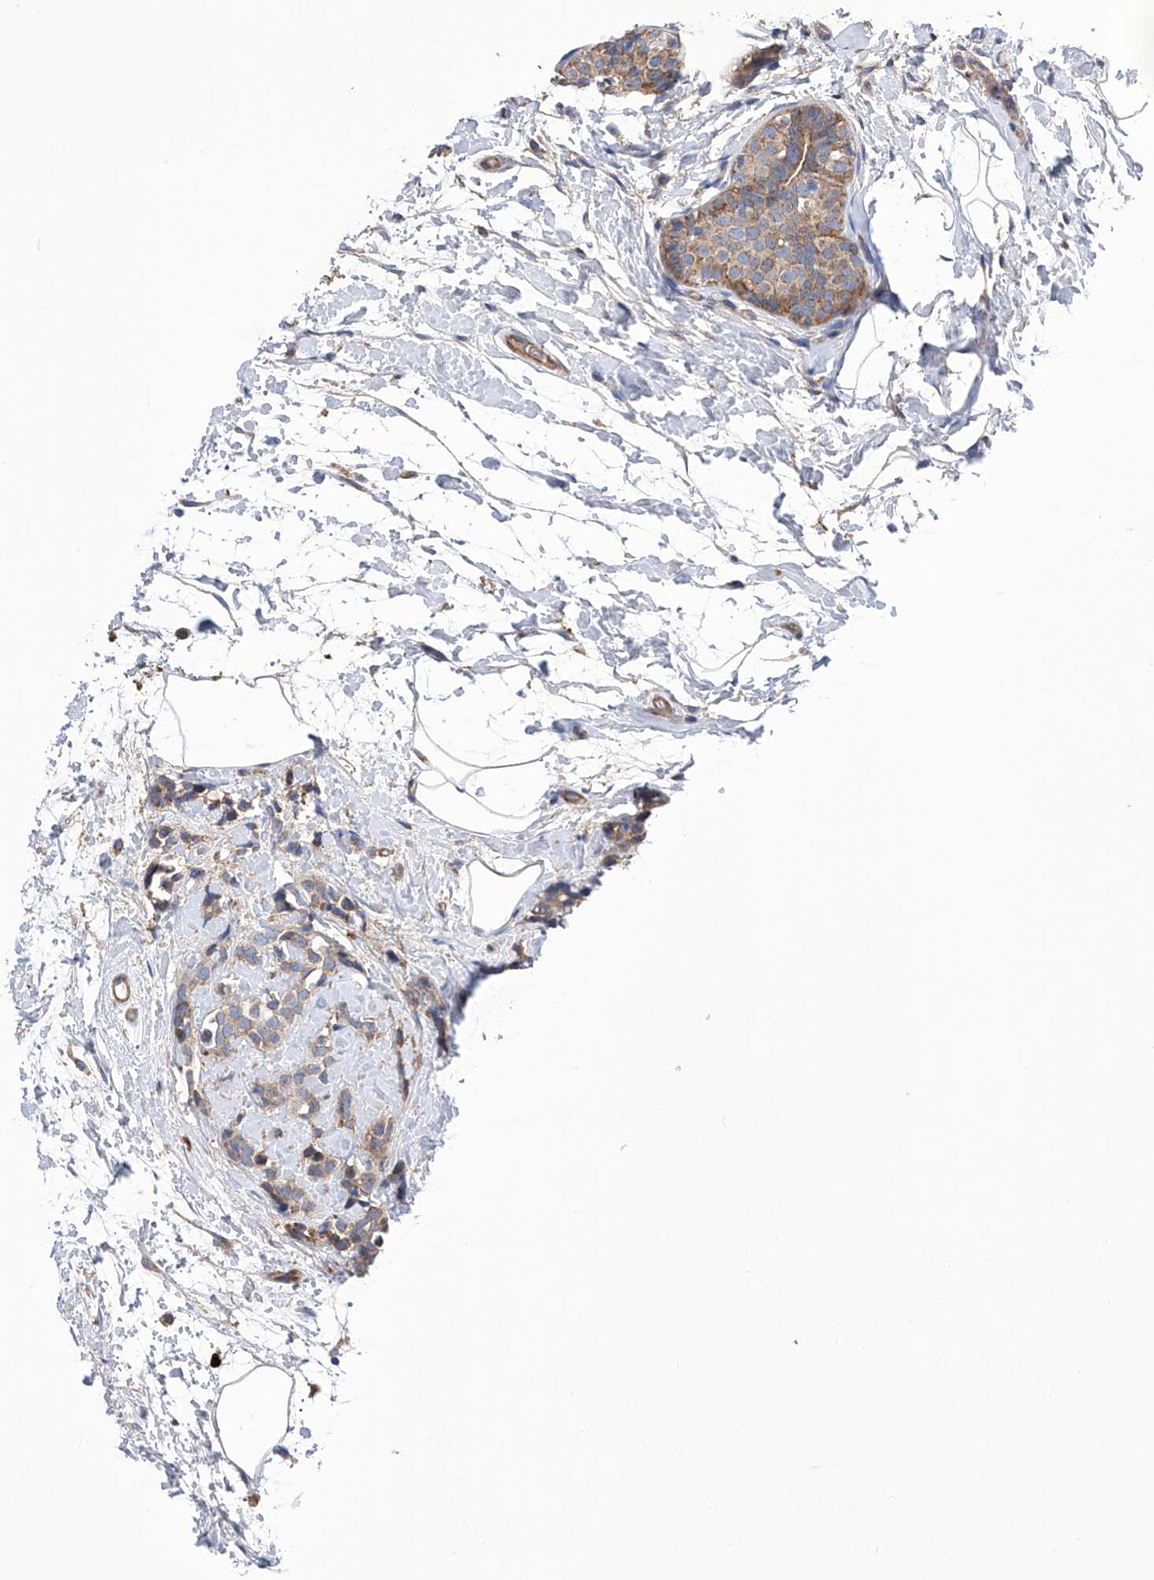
{"staining": {"intensity": "weak", "quantity": ">75%", "location": "cytoplasmic/membranous"}, "tissue": "breast cancer", "cell_type": "Tumor cells", "image_type": "cancer", "snomed": [{"axis": "morphology", "description": "Lobular carcinoma, in situ"}, {"axis": "morphology", "description": "Lobular carcinoma"}, {"axis": "topography", "description": "Breast"}], "caption": "The micrograph reveals immunohistochemical staining of breast cancer (lobular carcinoma in situ). There is weak cytoplasmic/membranous positivity is seen in about >75% of tumor cells. The protein is stained brown, and the nuclei are stained in blue (DAB (3,3'-diaminobenzidine) IHC with brightfield microscopy, high magnification).", "gene": "EFCAB2", "patient": {"sex": "female", "age": 41}}